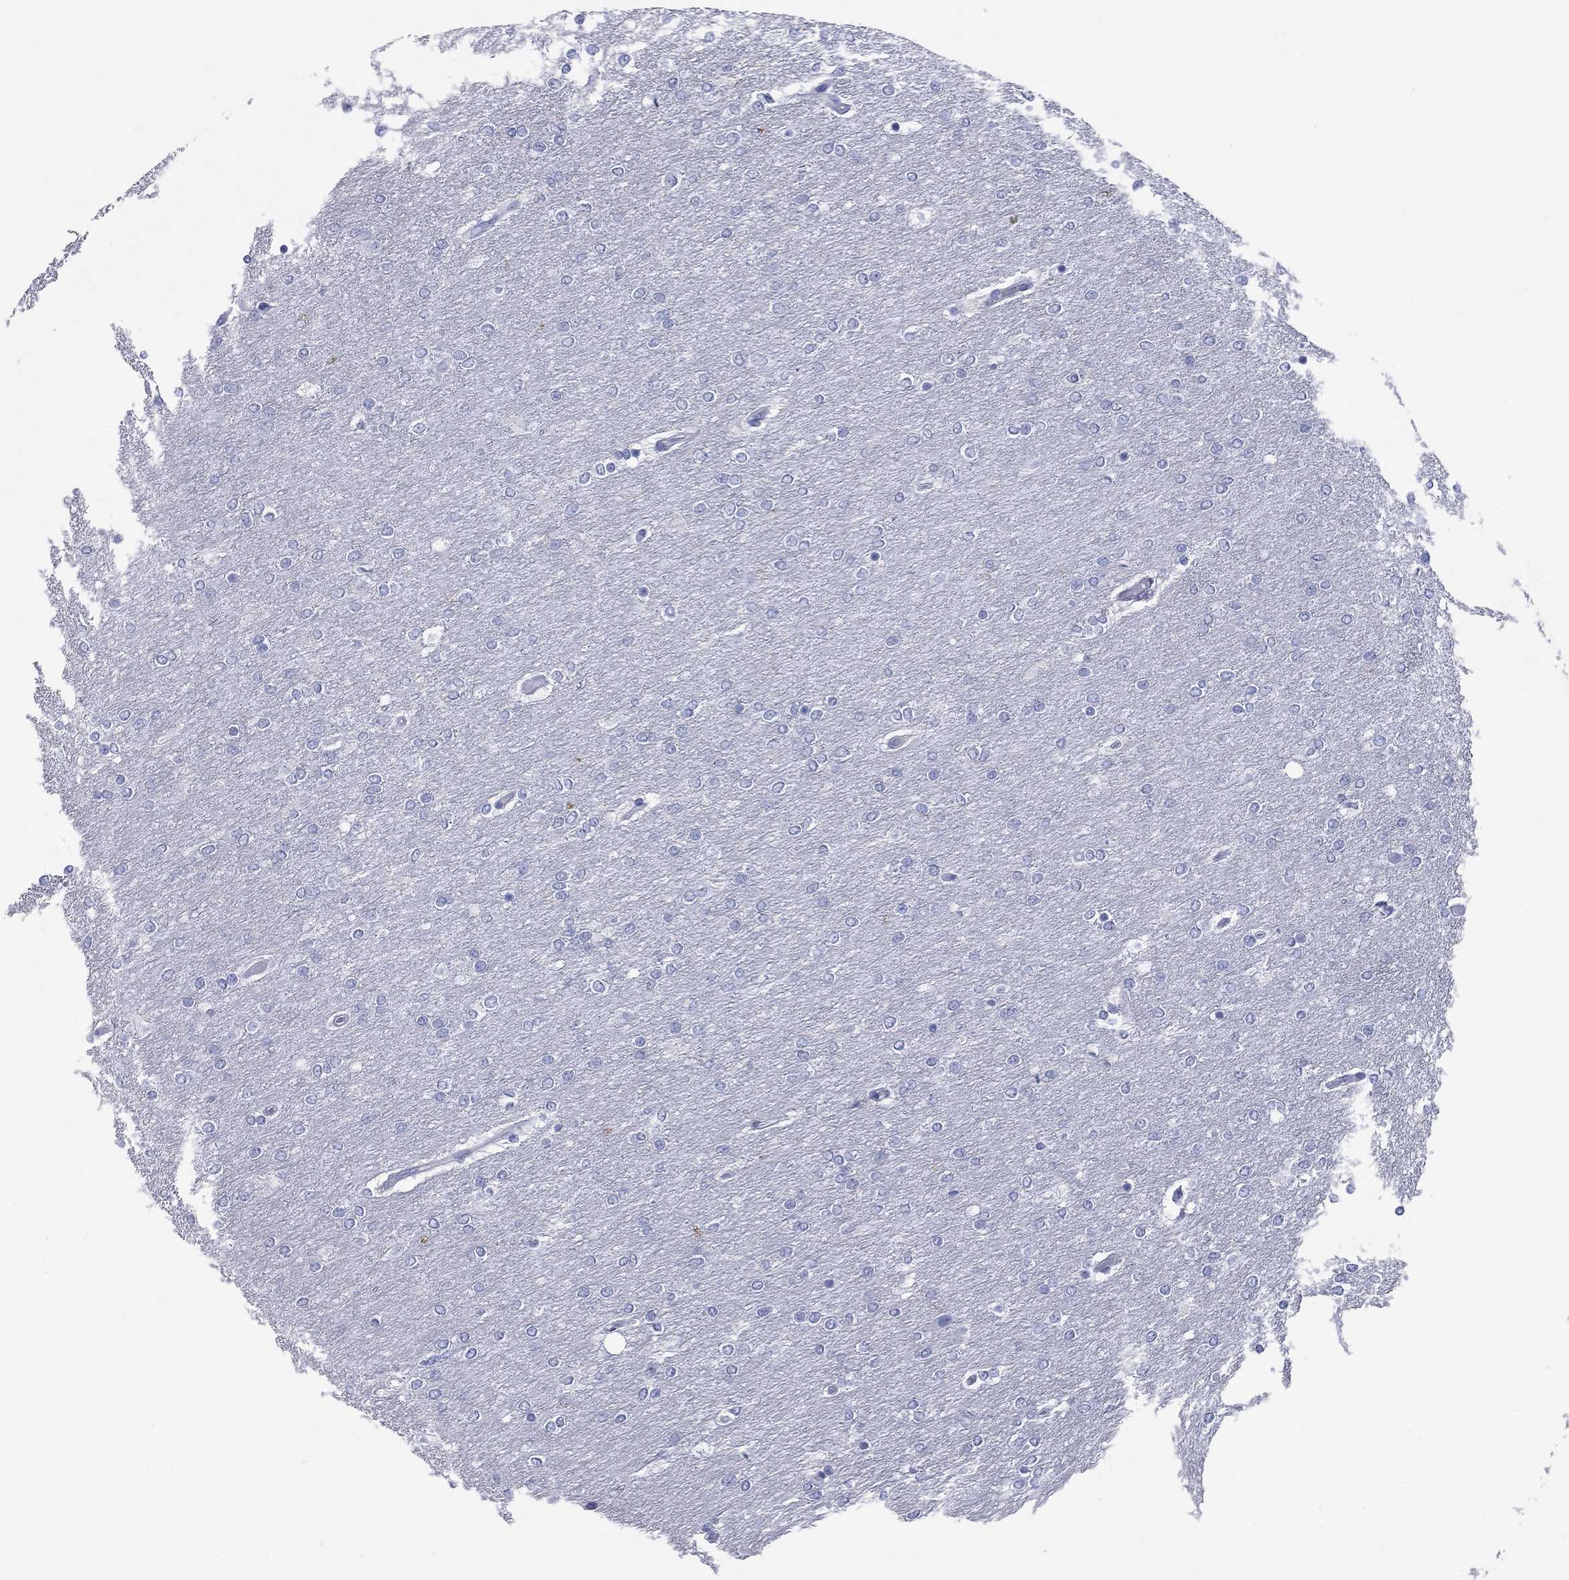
{"staining": {"intensity": "negative", "quantity": "none", "location": "none"}, "tissue": "glioma", "cell_type": "Tumor cells", "image_type": "cancer", "snomed": [{"axis": "morphology", "description": "Glioma, malignant, High grade"}, {"axis": "topography", "description": "Brain"}], "caption": "Human high-grade glioma (malignant) stained for a protein using immunohistochemistry reveals no expression in tumor cells.", "gene": "CCNA1", "patient": {"sex": "female", "age": 61}}